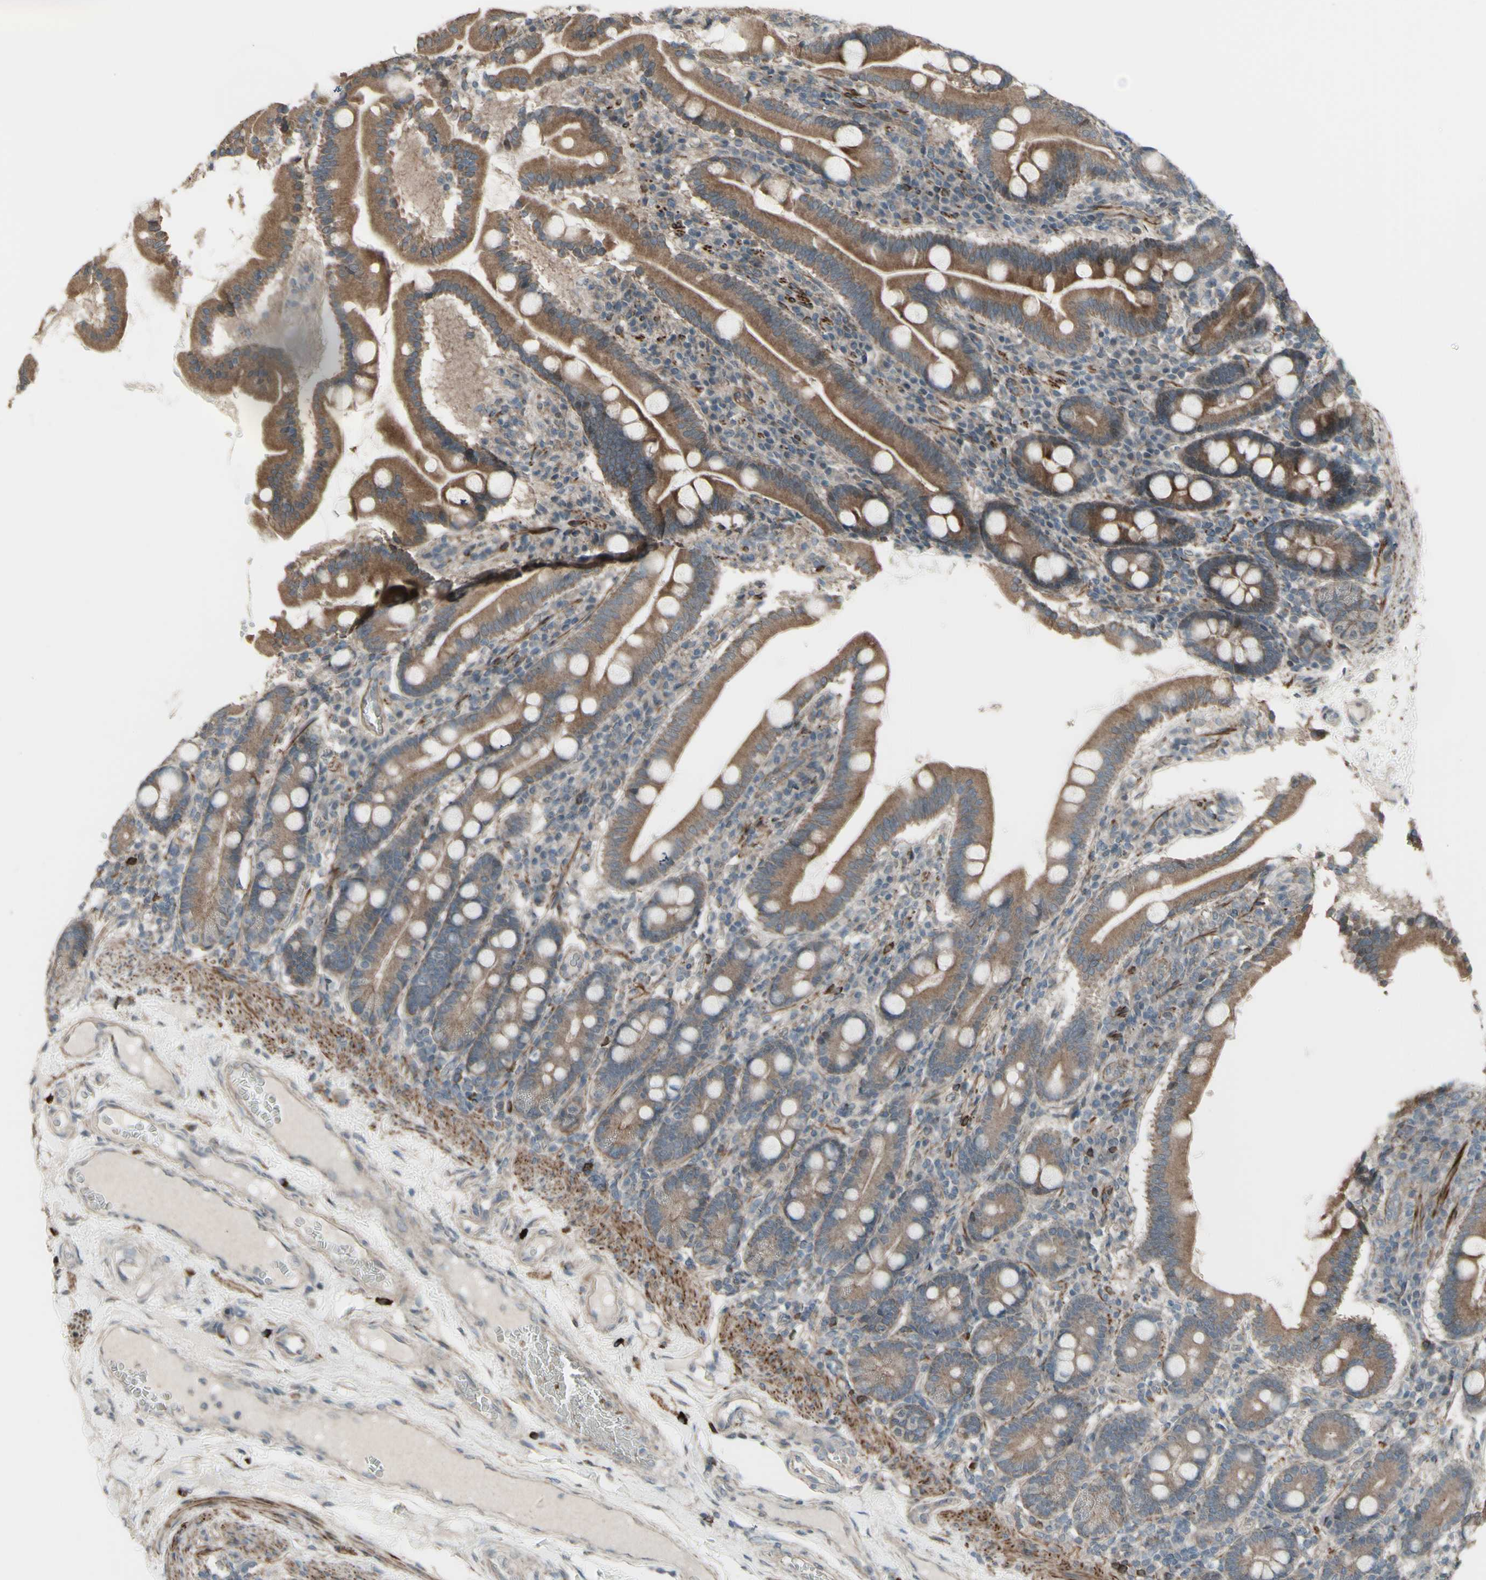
{"staining": {"intensity": "moderate", "quantity": ">75%", "location": "cytoplasmic/membranous"}, "tissue": "duodenum", "cell_type": "Glandular cells", "image_type": "normal", "snomed": [{"axis": "morphology", "description": "Normal tissue, NOS"}, {"axis": "topography", "description": "Duodenum"}], "caption": "Duodenum stained with DAB immunohistochemistry displays medium levels of moderate cytoplasmic/membranous staining in about >75% of glandular cells.", "gene": "GRAMD1B", "patient": {"sex": "male", "age": 50}}